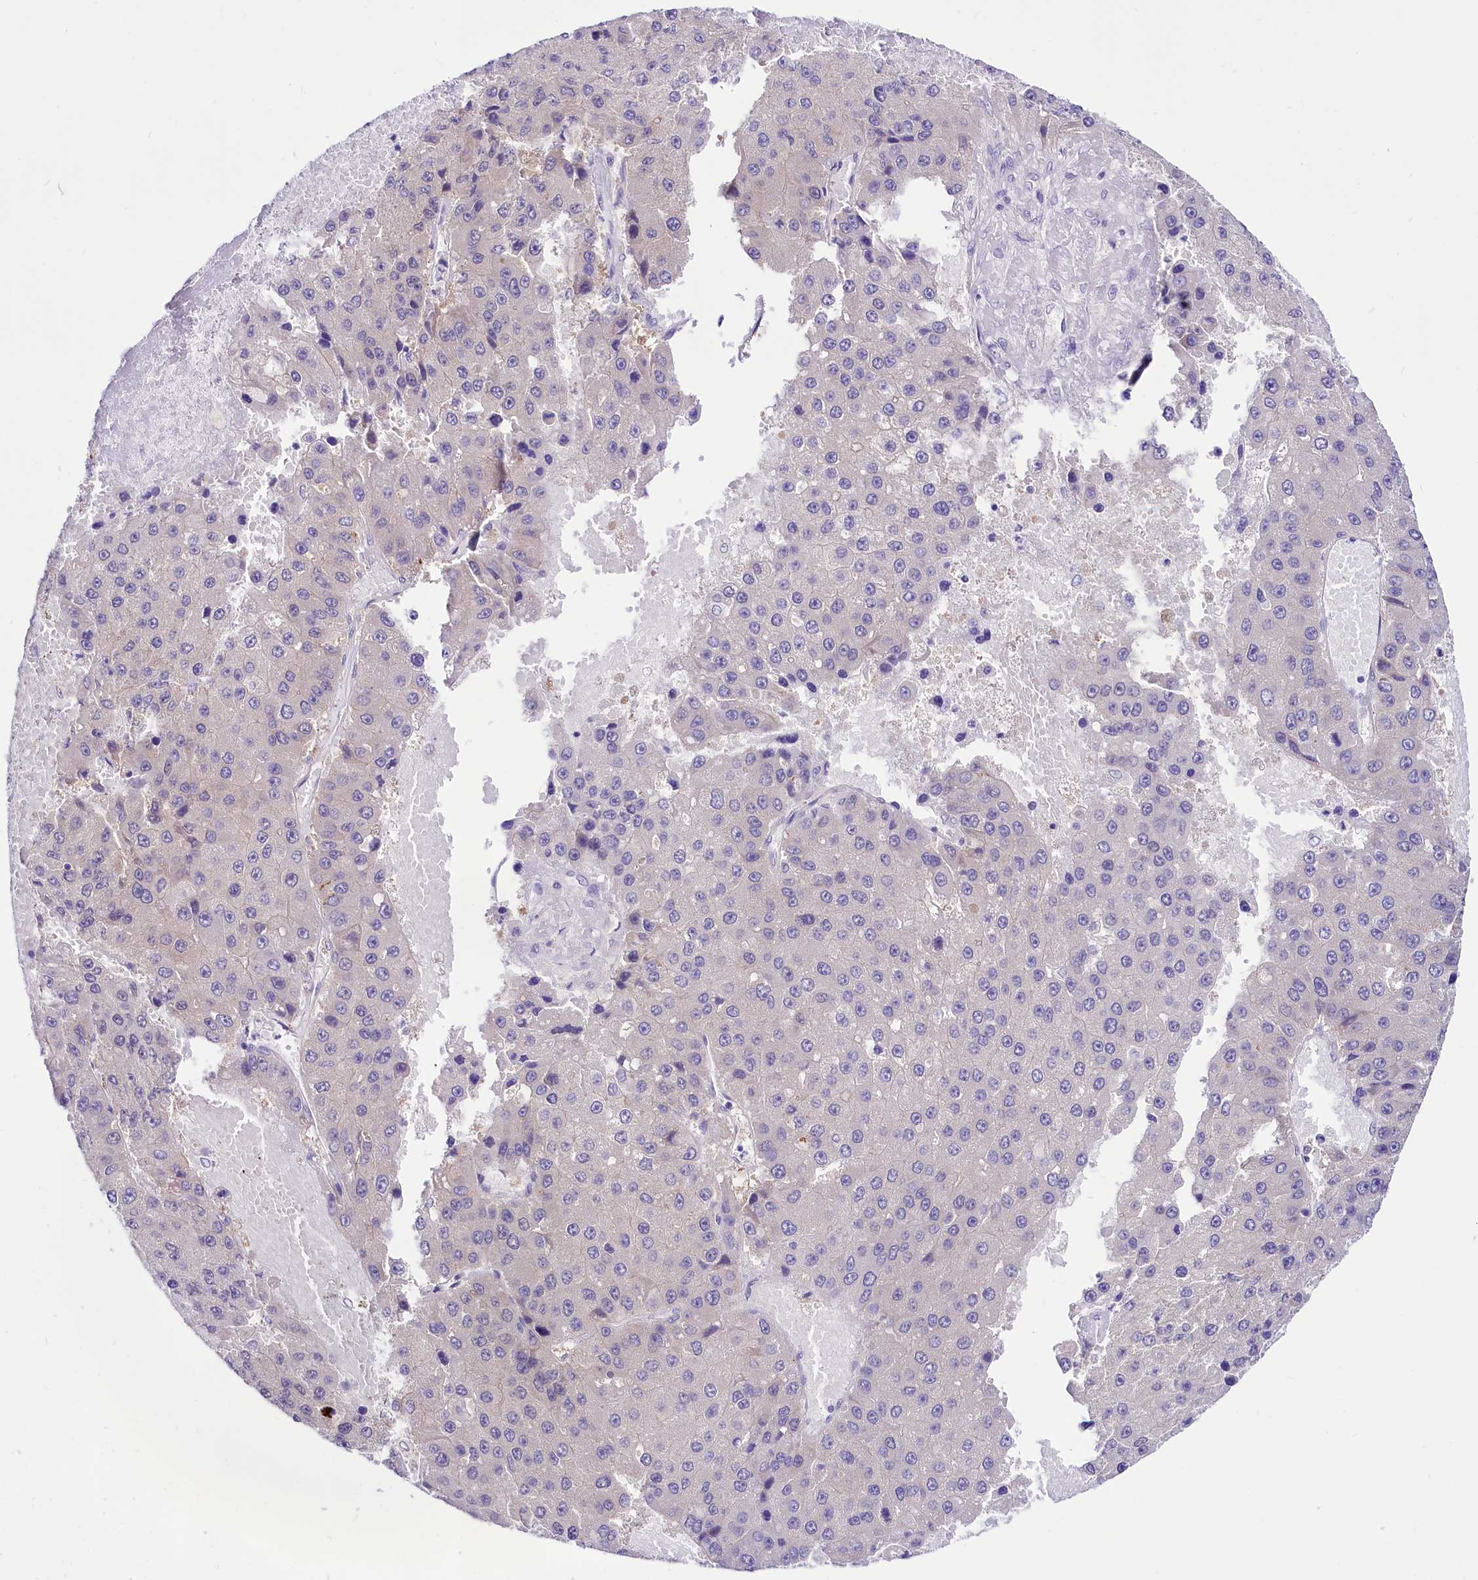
{"staining": {"intensity": "negative", "quantity": "none", "location": "none"}, "tissue": "liver cancer", "cell_type": "Tumor cells", "image_type": "cancer", "snomed": [{"axis": "morphology", "description": "Carcinoma, Hepatocellular, NOS"}, {"axis": "topography", "description": "Liver"}], "caption": "Immunohistochemistry histopathology image of neoplastic tissue: liver cancer (hepatocellular carcinoma) stained with DAB demonstrates no significant protein staining in tumor cells.", "gene": "ABHD5", "patient": {"sex": "female", "age": 73}}